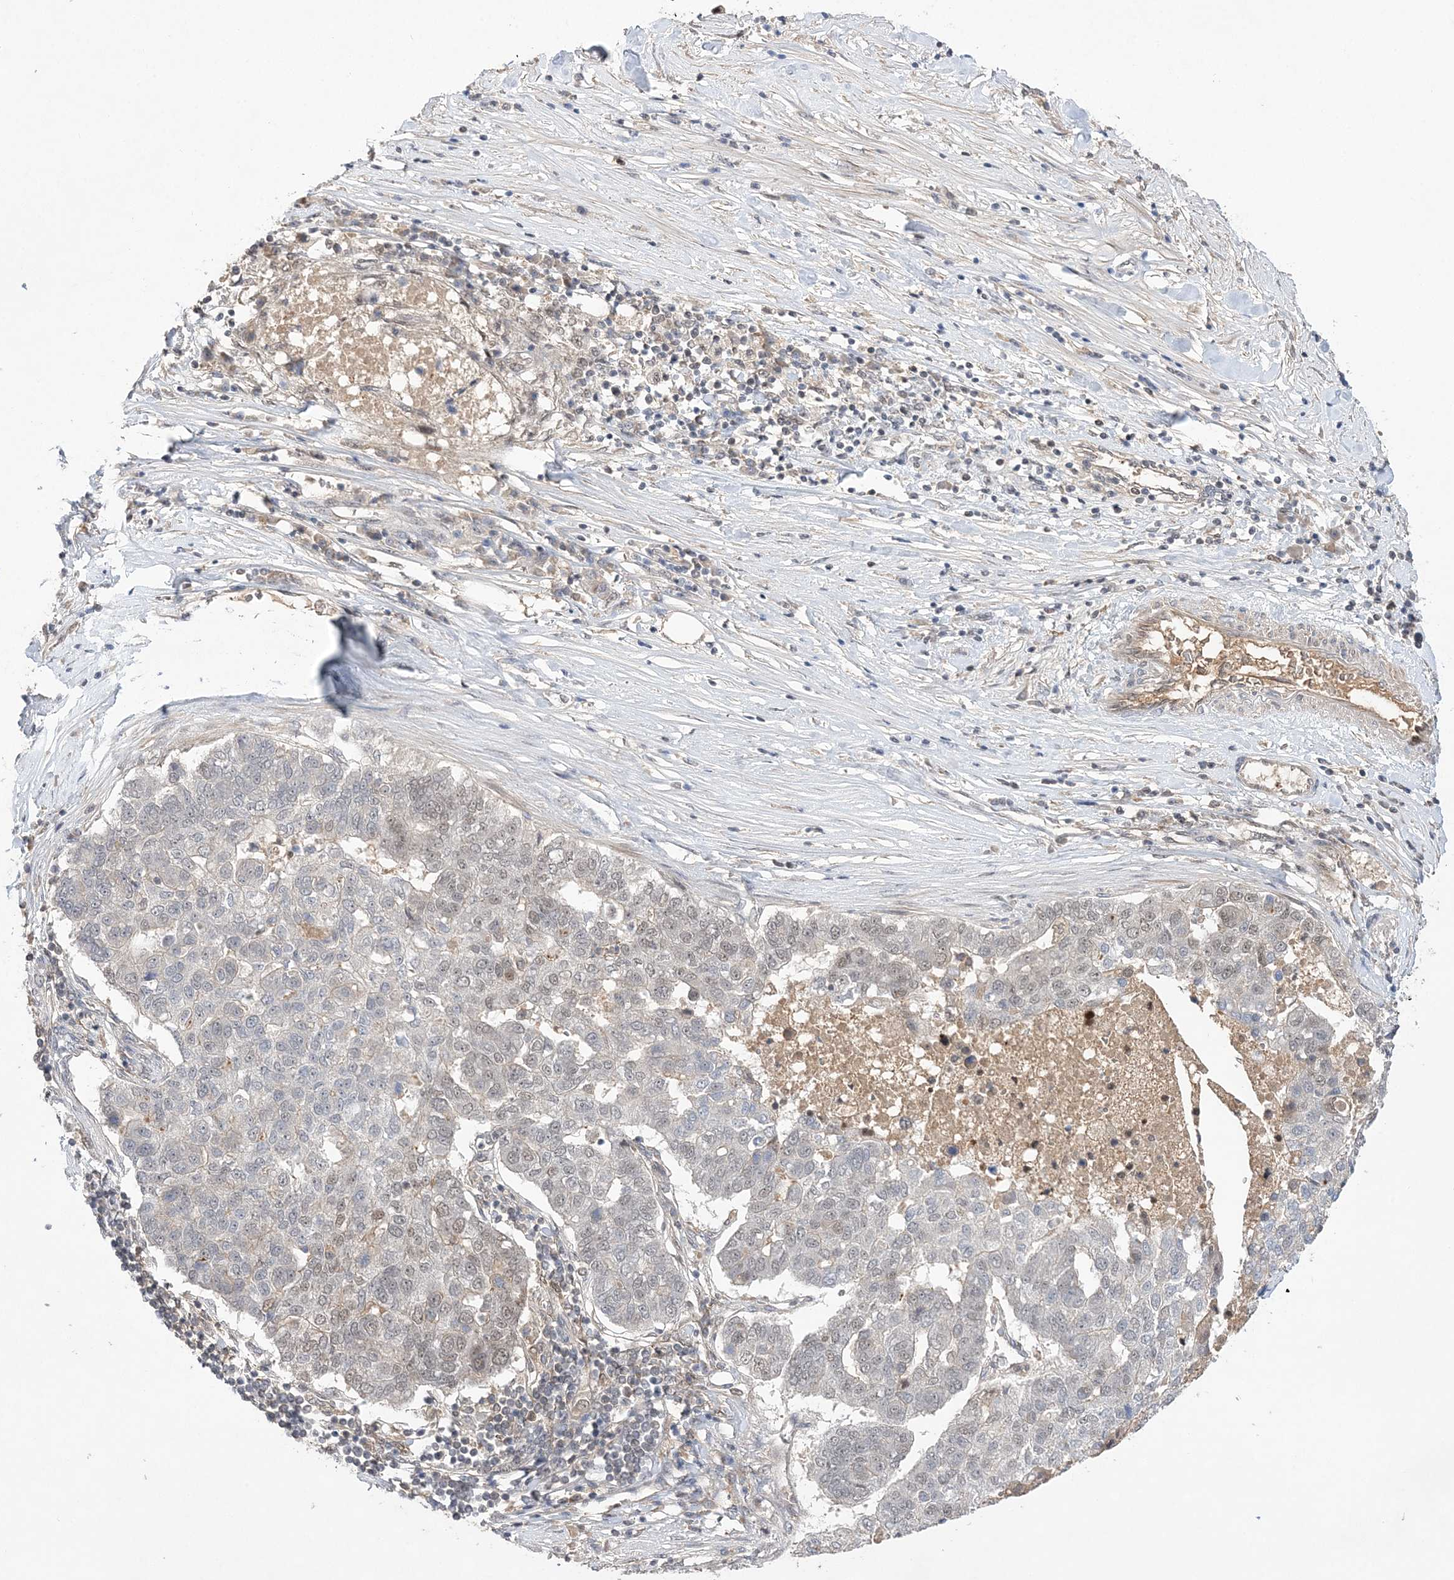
{"staining": {"intensity": "weak", "quantity": "<25%", "location": "nuclear"}, "tissue": "pancreatic cancer", "cell_type": "Tumor cells", "image_type": "cancer", "snomed": [{"axis": "morphology", "description": "Adenocarcinoma, NOS"}, {"axis": "topography", "description": "Pancreas"}], "caption": "Immunohistochemistry of human pancreatic cancer (adenocarcinoma) demonstrates no expression in tumor cells.", "gene": "TMEM132B", "patient": {"sex": "female", "age": 61}}